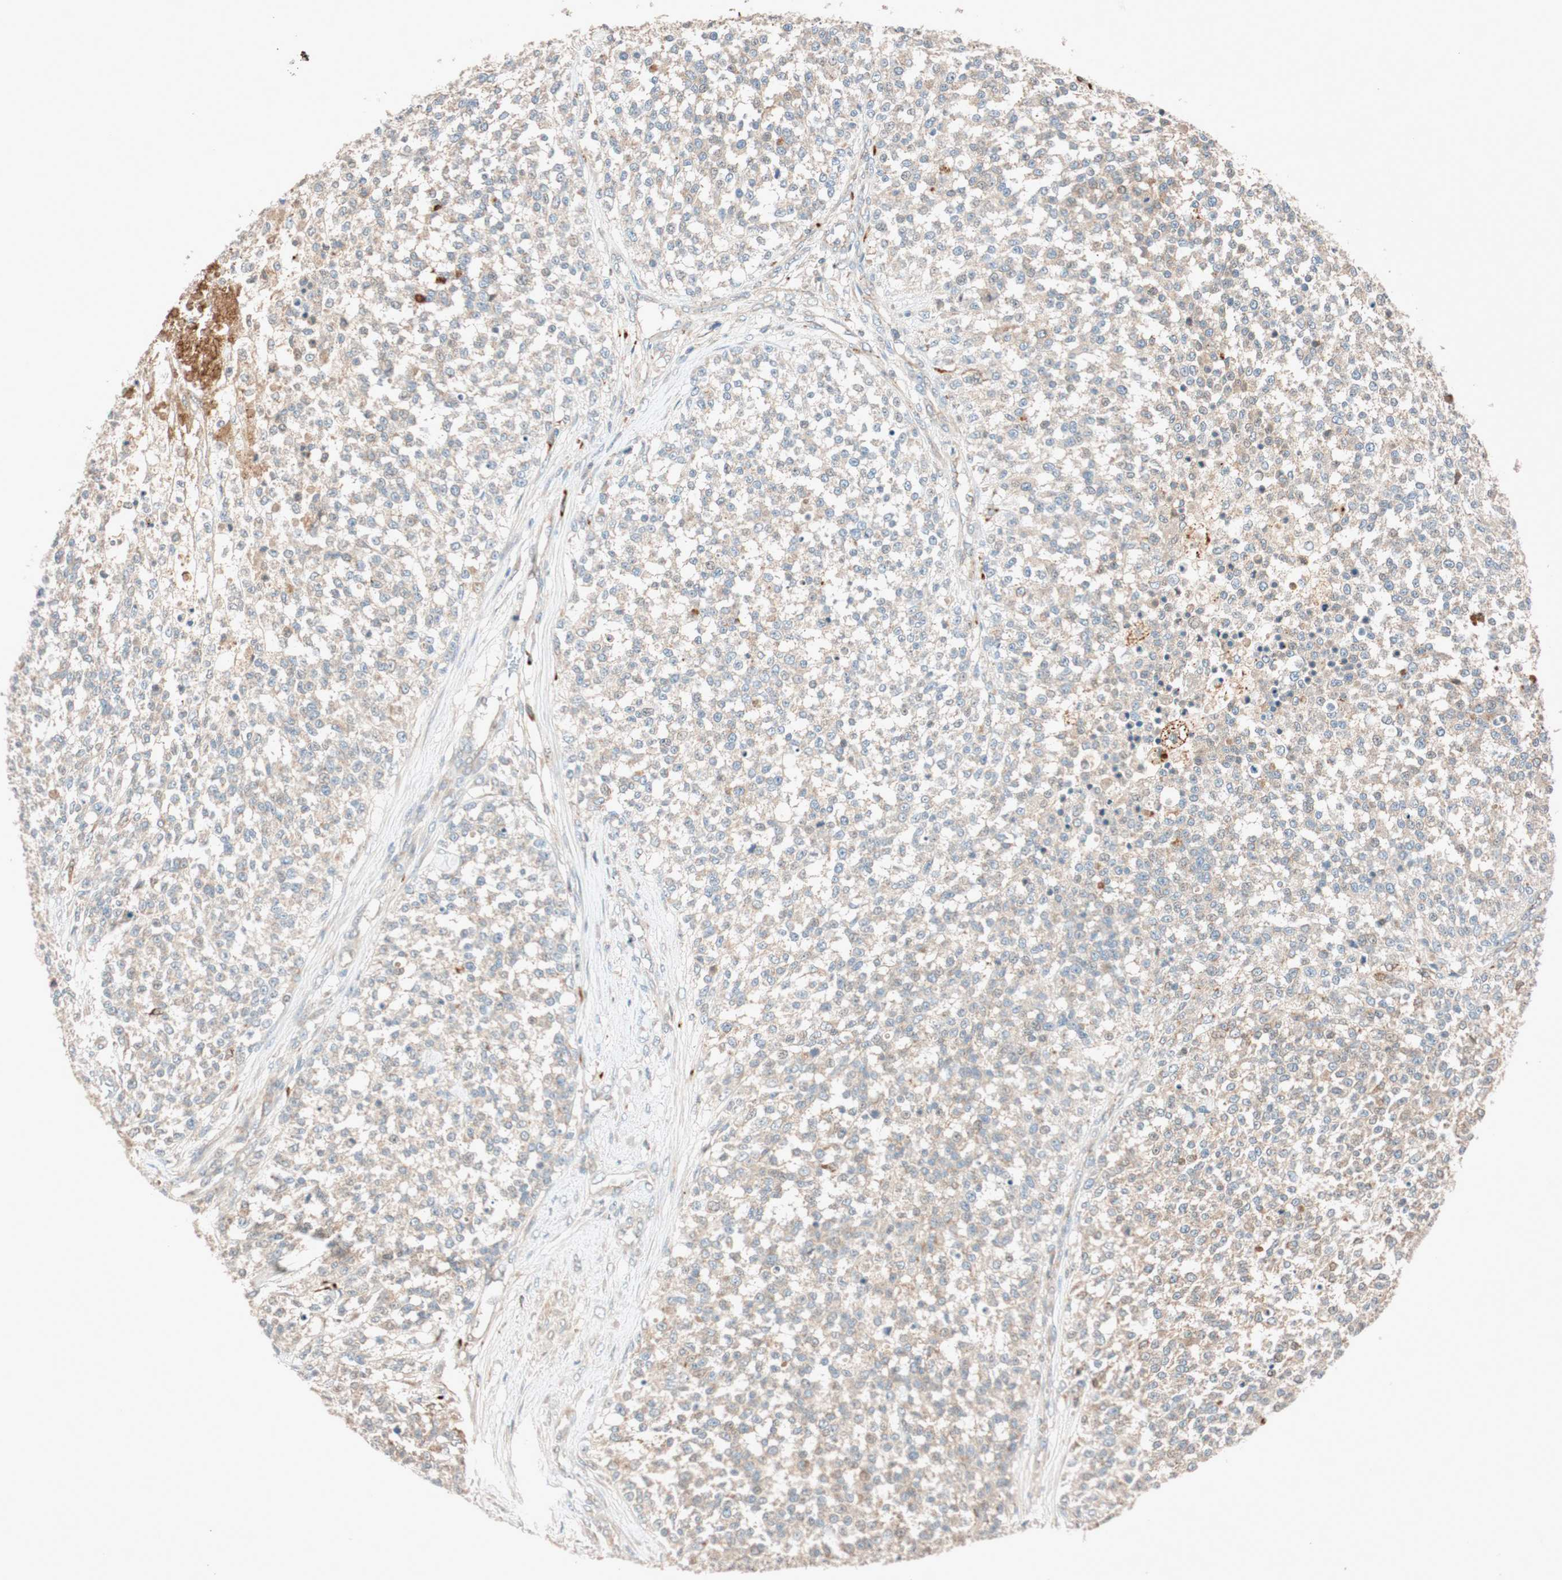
{"staining": {"intensity": "weak", "quantity": "25%-75%", "location": "cytoplasmic/membranous"}, "tissue": "testis cancer", "cell_type": "Tumor cells", "image_type": "cancer", "snomed": [{"axis": "morphology", "description": "Seminoma, NOS"}, {"axis": "topography", "description": "Testis"}], "caption": "Protein staining by IHC demonstrates weak cytoplasmic/membranous staining in approximately 25%-75% of tumor cells in testis seminoma.", "gene": "EPHA6", "patient": {"sex": "male", "age": 59}}